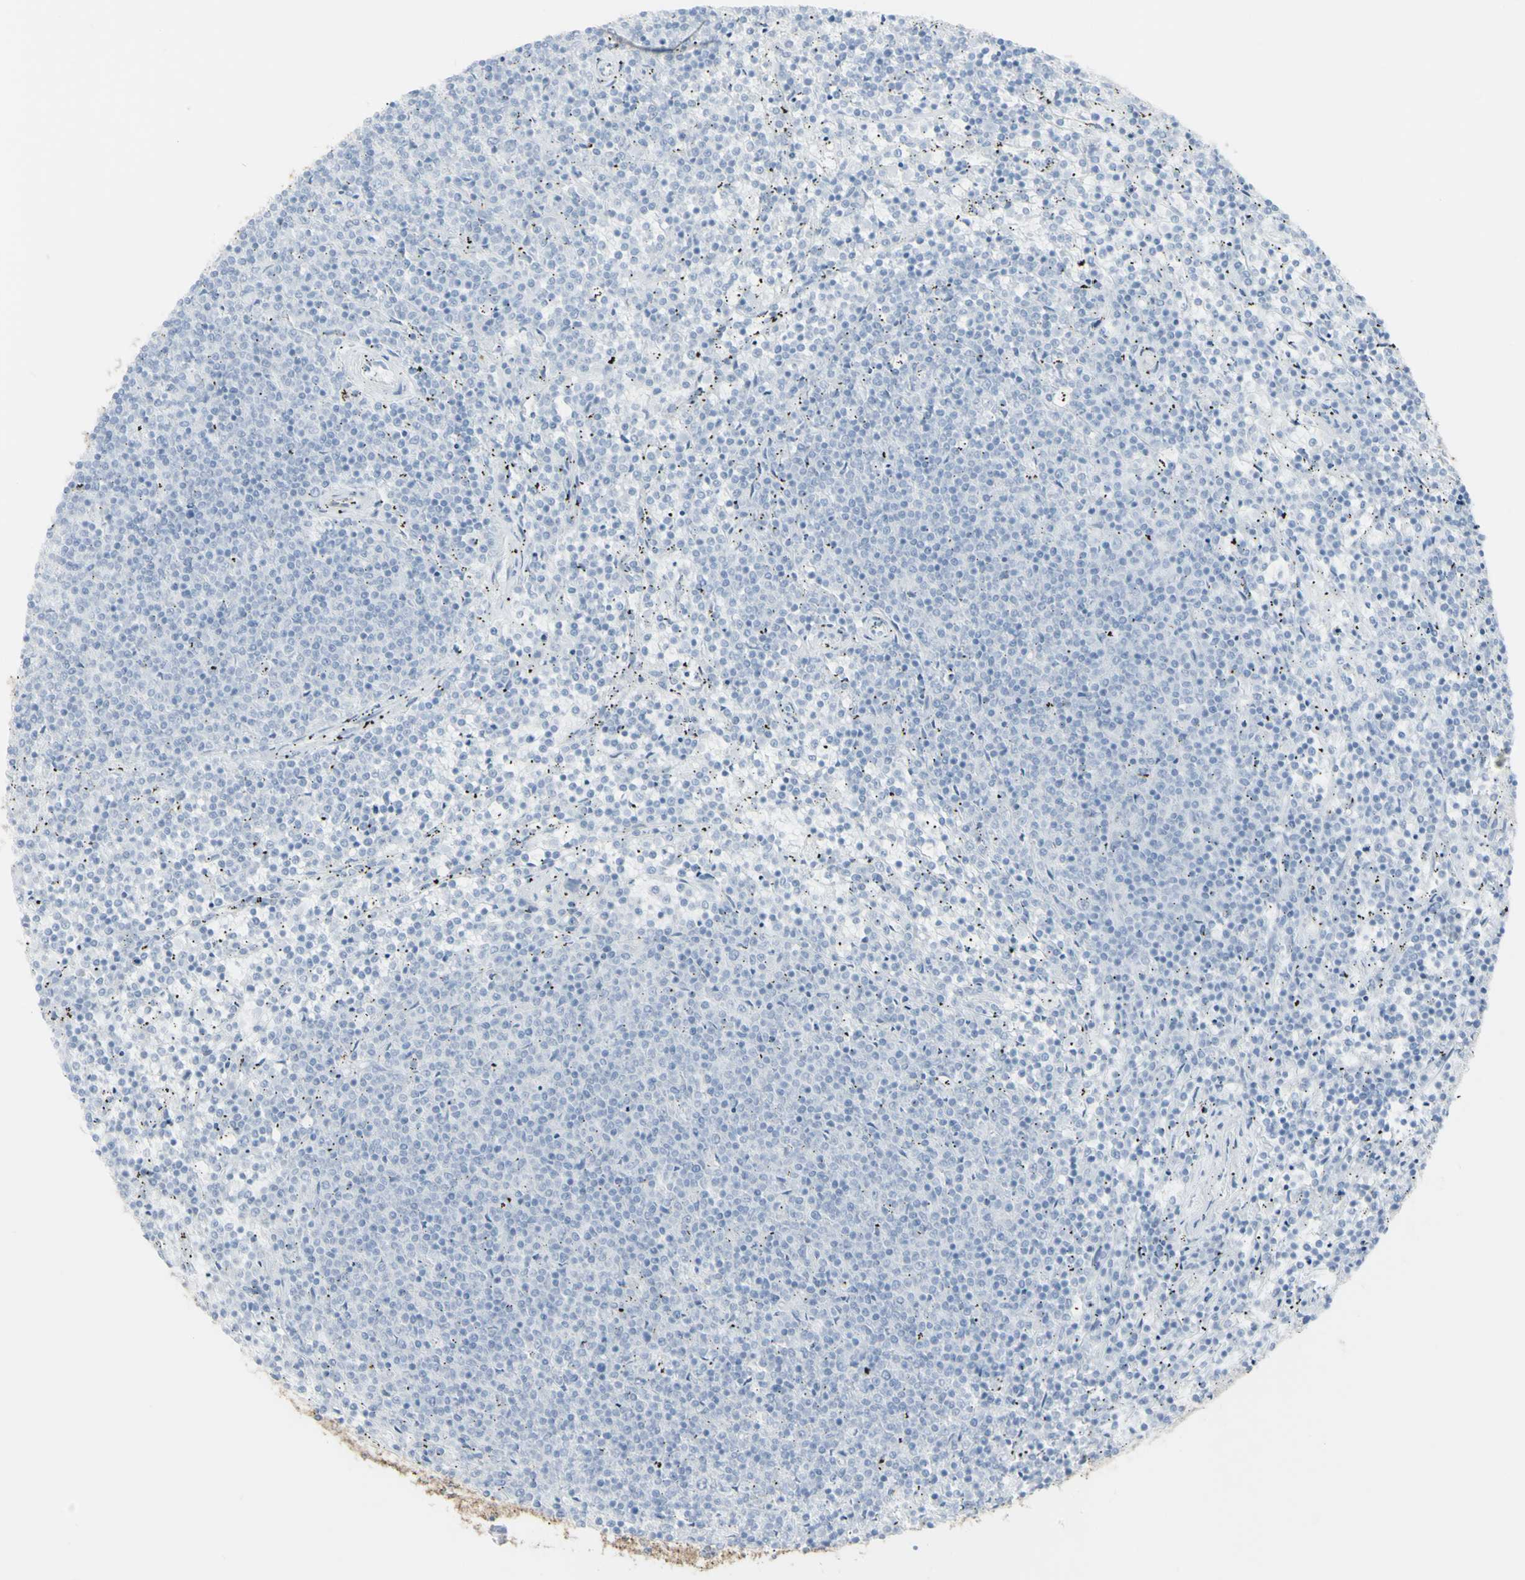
{"staining": {"intensity": "negative", "quantity": "none", "location": "none"}, "tissue": "lymphoma", "cell_type": "Tumor cells", "image_type": "cancer", "snomed": [{"axis": "morphology", "description": "Malignant lymphoma, non-Hodgkin's type, Low grade"}, {"axis": "topography", "description": "Spleen"}], "caption": "This is an IHC image of human malignant lymphoma, non-Hodgkin's type (low-grade). There is no expression in tumor cells.", "gene": "ENSG00000198211", "patient": {"sex": "female", "age": 50}}